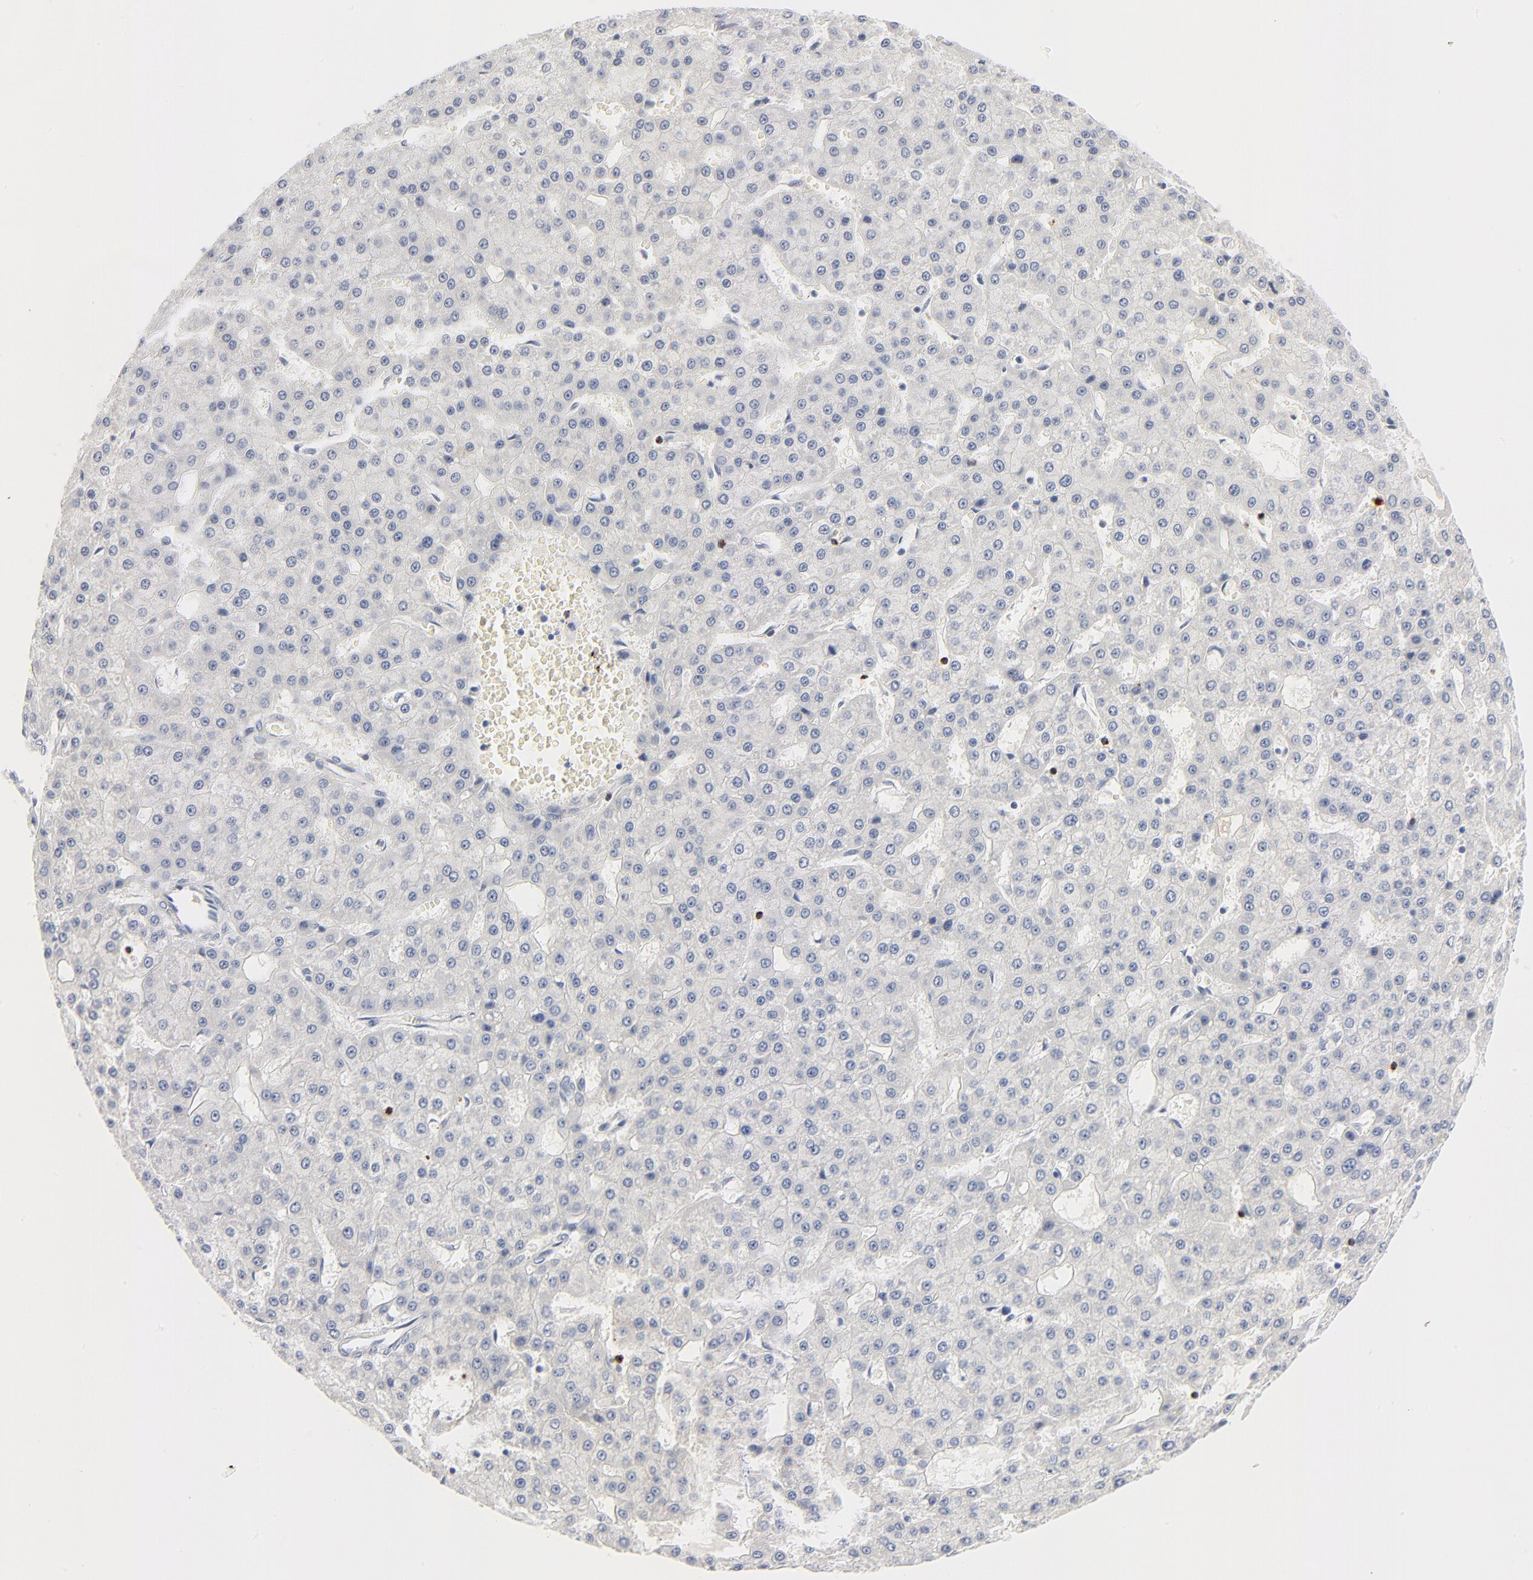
{"staining": {"intensity": "negative", "quantity": "none", "location": "none"}, "tissue": "liver cancer", "cell_type": "Tumor cells", "image_type": "cancer", "snomed": [{"axis": "morphology", "description": "Carcinoma, Hepatocellular, NOS"}, {"axis": "topography", "description": "Liver"}], "caption": "High power microscopy image of an immunohistochemistry image of liver cancer (hepatocellular carcinoma), revealing no significant expression in tumor cells.", "gene": "GZMB", "patient": {"sex": "male", "age": 47}}